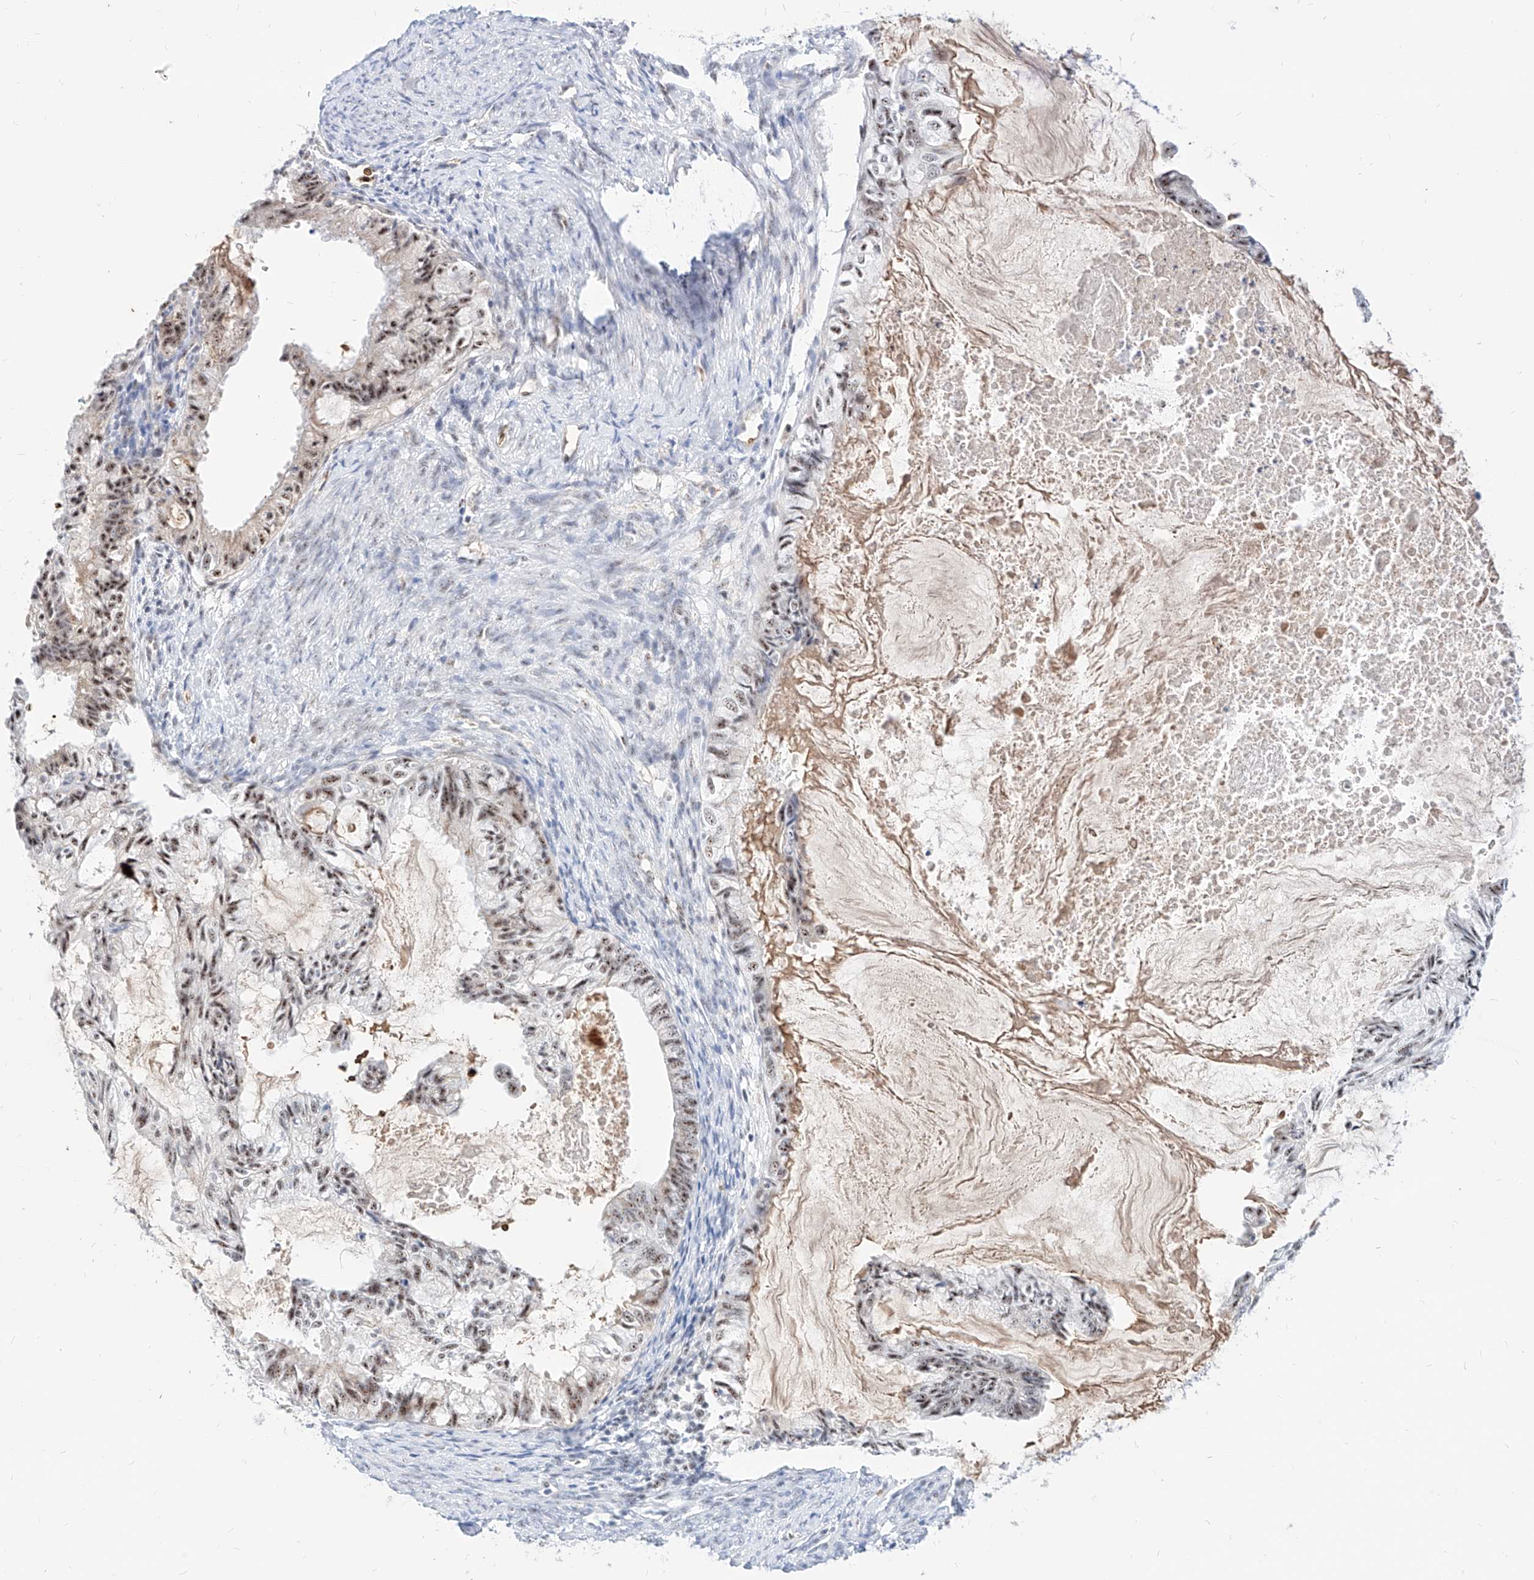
{"staining": {"intensity": "moderate", "quantity": ">75%", "location": "nuclear"}, "tissue": "cervical cancer", "cell_type": "Tumor cells", "image_type": "cancer", "snomed": [{"axis": "morphology", "description": "Normal tissue, NOS"}, {"axis": "morphology", "description": "Adenocarcinoma, NOS"}, {"axis": "topography", "description": "Cervix"}, {"axis": "topography", "description": "Endometrium"}], "caption": "There is medium levels of moderate nuclear positivity in tumor cells of cervical cancer (adenocarcinoma), as demonstrated by immunohistochemical staining (brown color).", "gene": "ZFP42", "patient": {"sex": "female", "age": 86}}